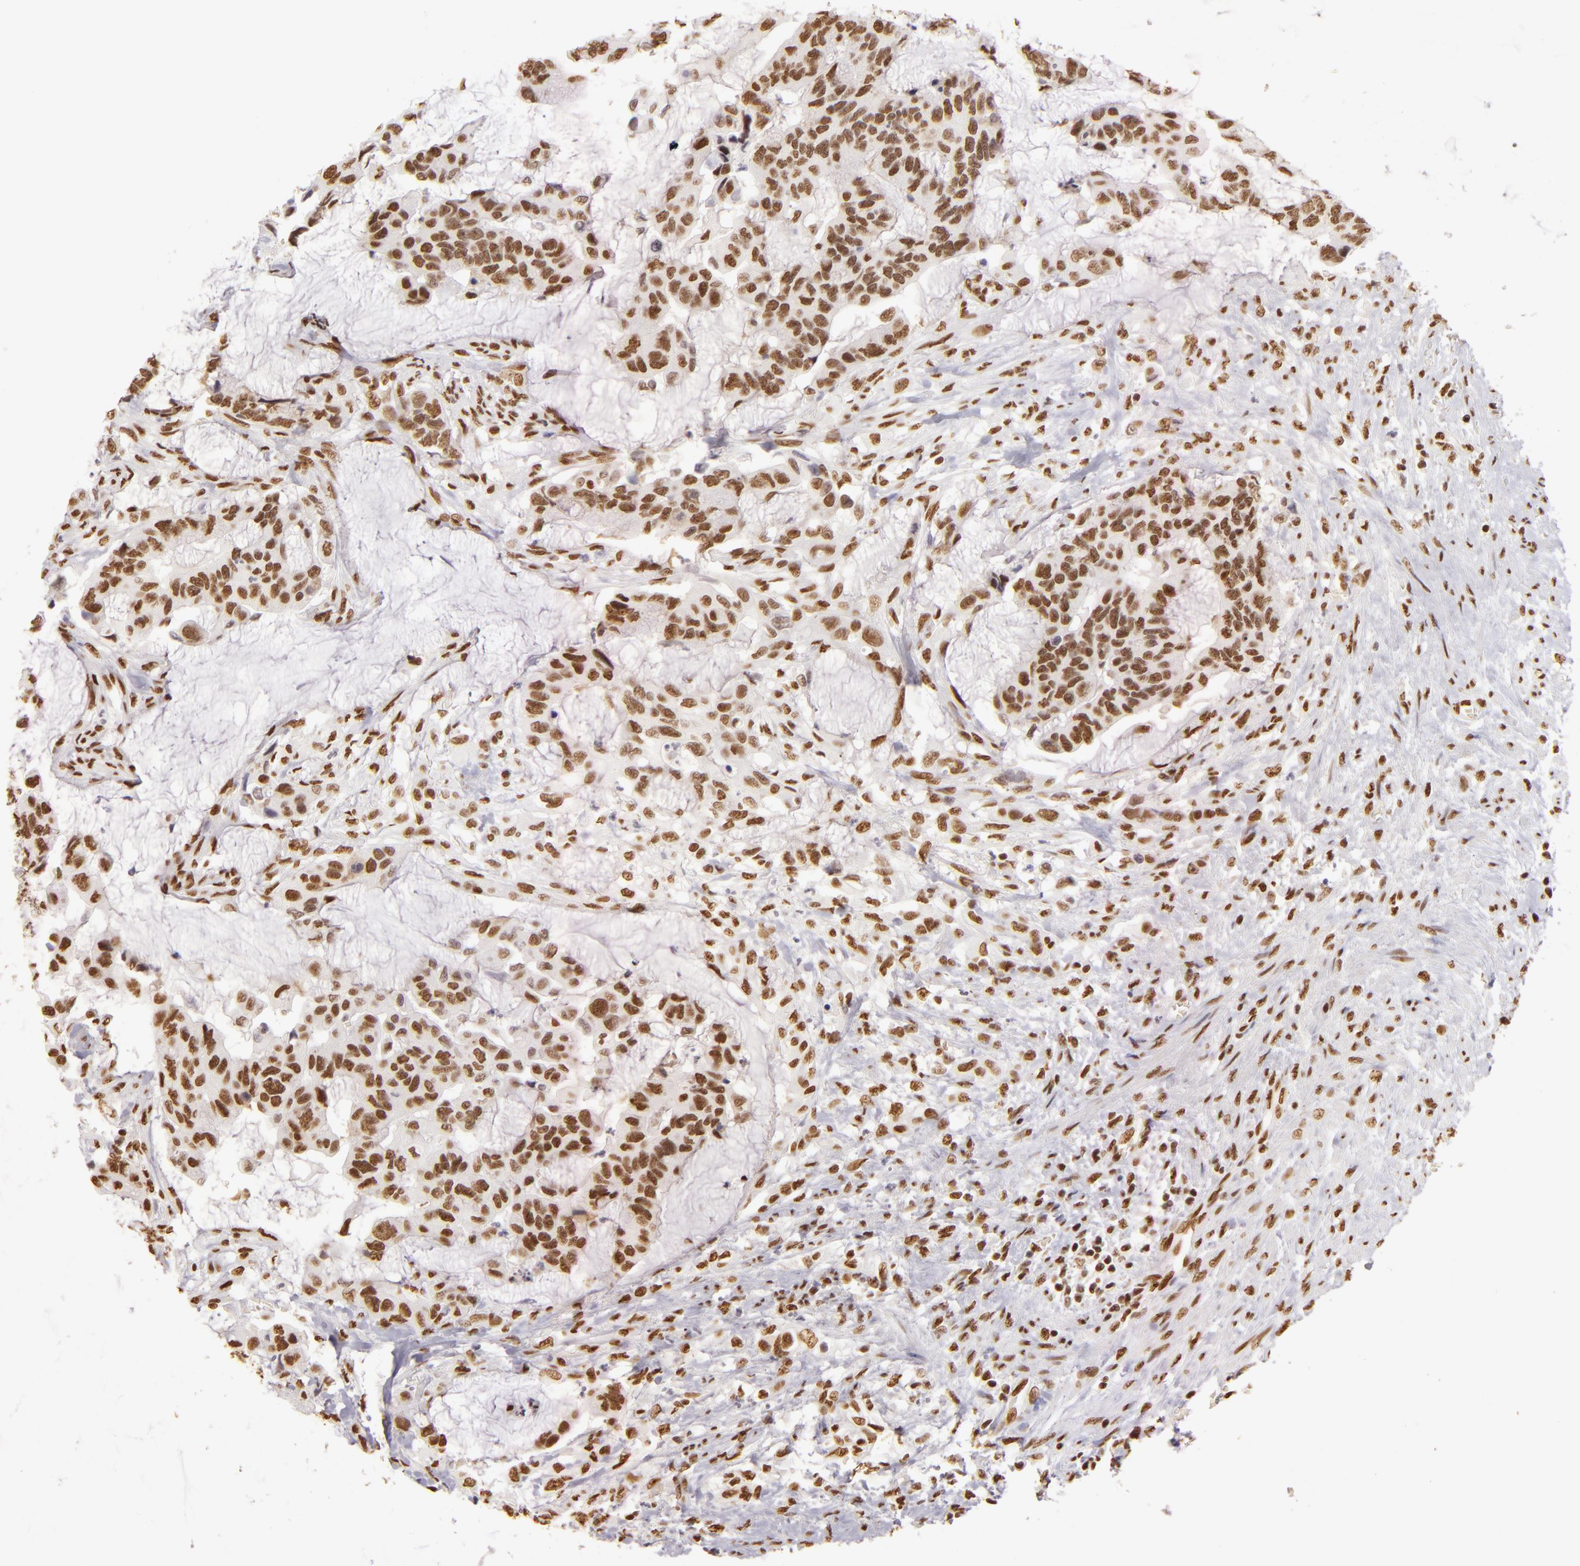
{"staining": {"intensity": "moderate", "quantity": ">75%", "location": "nuclear"}, "tissue": "colorectal cancer", "cell_type": "Tumor cells", "image_type": "cancer", "snomed": [{"axis": "morphology", "description": "Adenocarcinoma, NOS"}, {"axis": "topography", "description": "Rectum"}], "caption": "Colorectal cancer (adenocarcinoma) was stained to show a protein in brown. There is medium levels of moderate nuclear positivity in approximately >75% of tumor cells.", "gene": "PAPOLA", "patient": {"sex": "female", "age": 59}}